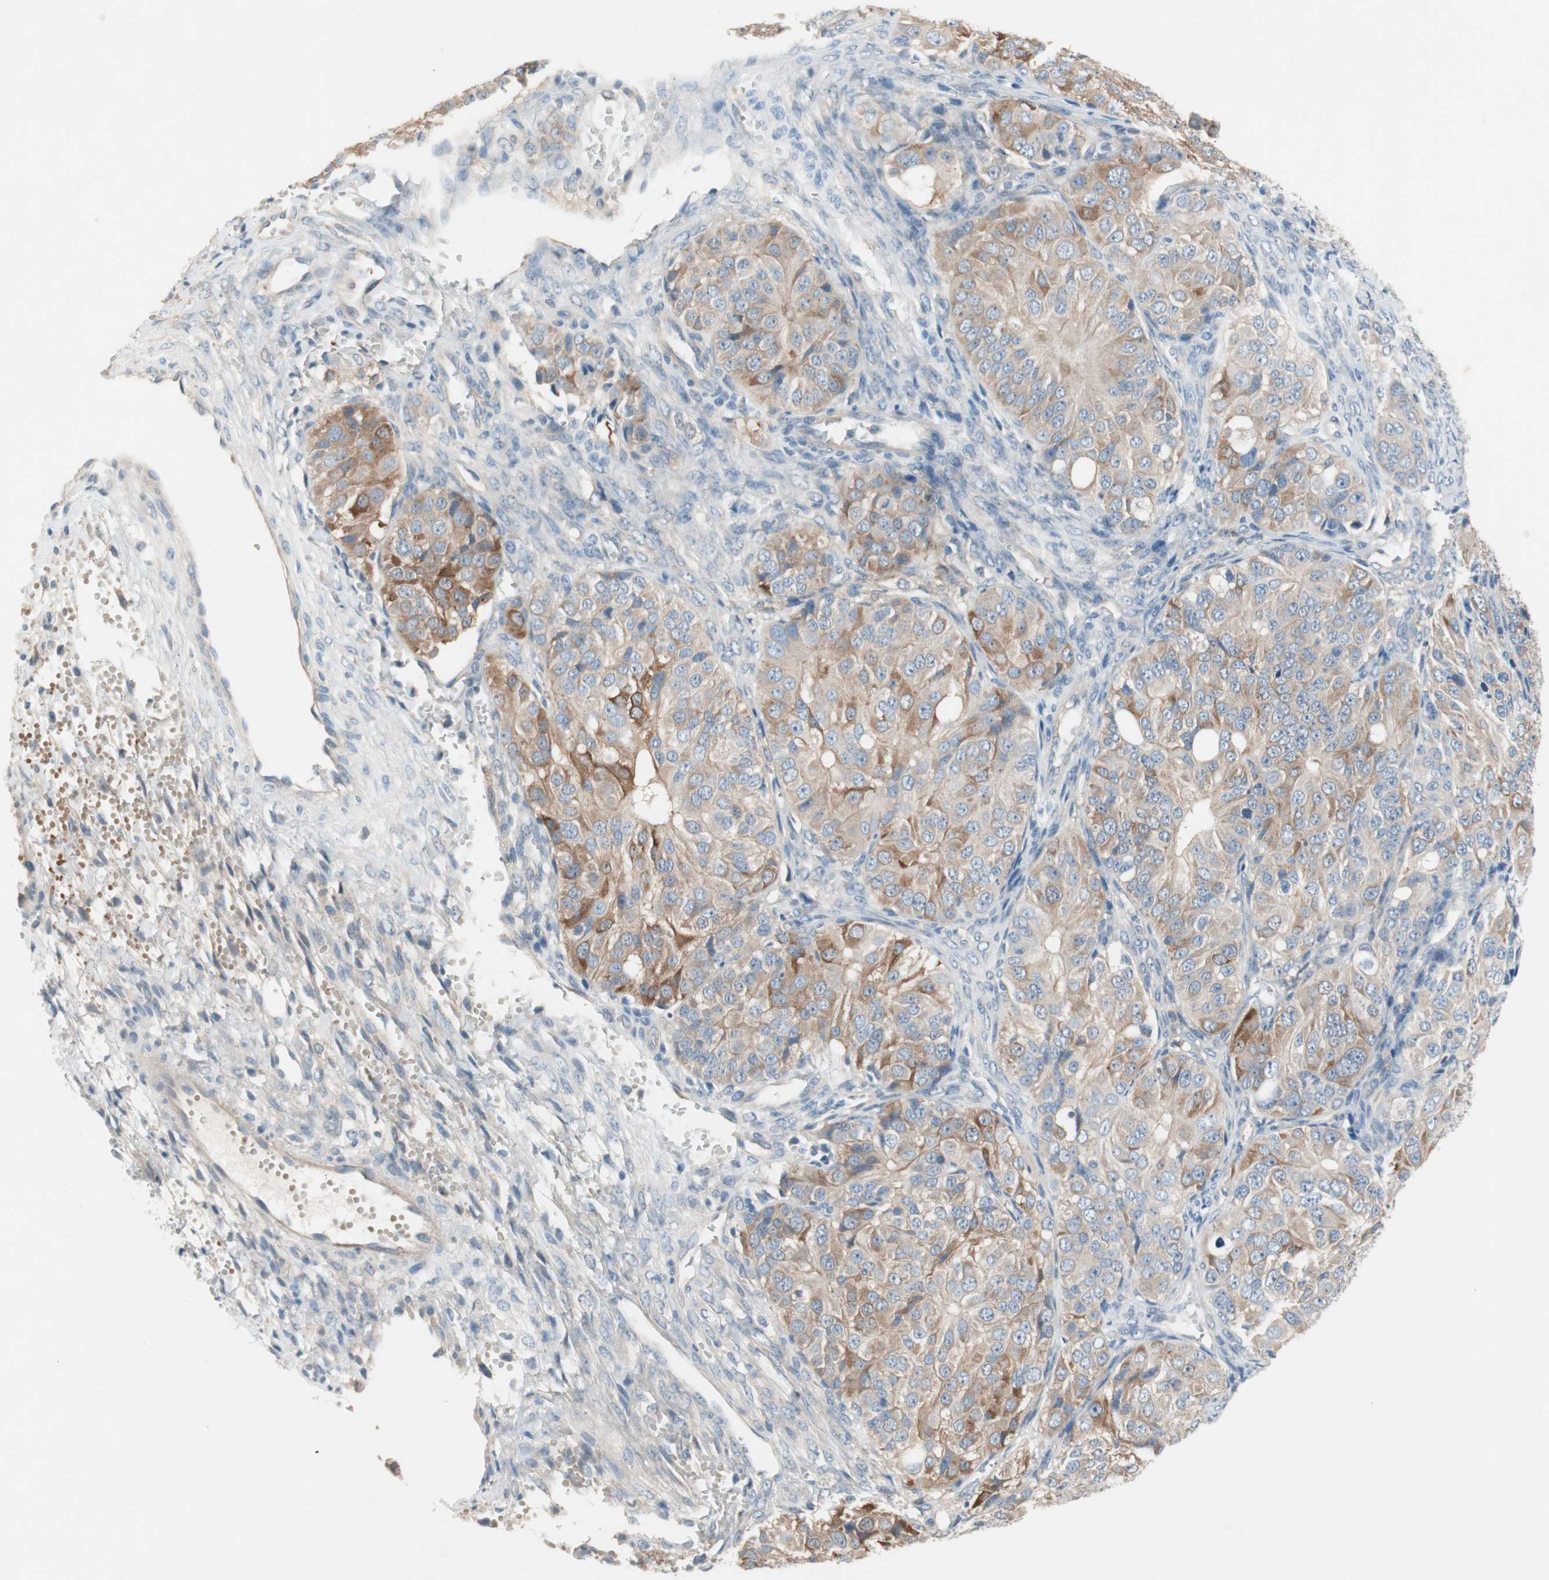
{"staining": {"intensity": "moderate", "quantity": "<25%", "location": "cytoplasmic/membranous"}, "tissue": "ovarian cancer", "cell_type": "Tumor cells", "image_type": "cancer", "snomed": [{"axis": "morphology", "description": "Carcinoma, endometroid"}, {"axis": "topography", "description": "Ovary"}], "caption": "The image shows staining of ovarian endometroid carcinoma, revealing moderate cytoplasmic/membranous protein positivity (brown color) within tumor cells. (Stains: DAB in brown, nuclei in blue, Microscopy: brightfield microscopy at high magnification).", "gene": "GLUL", "patient": {"sex": "female", "age": 51}}